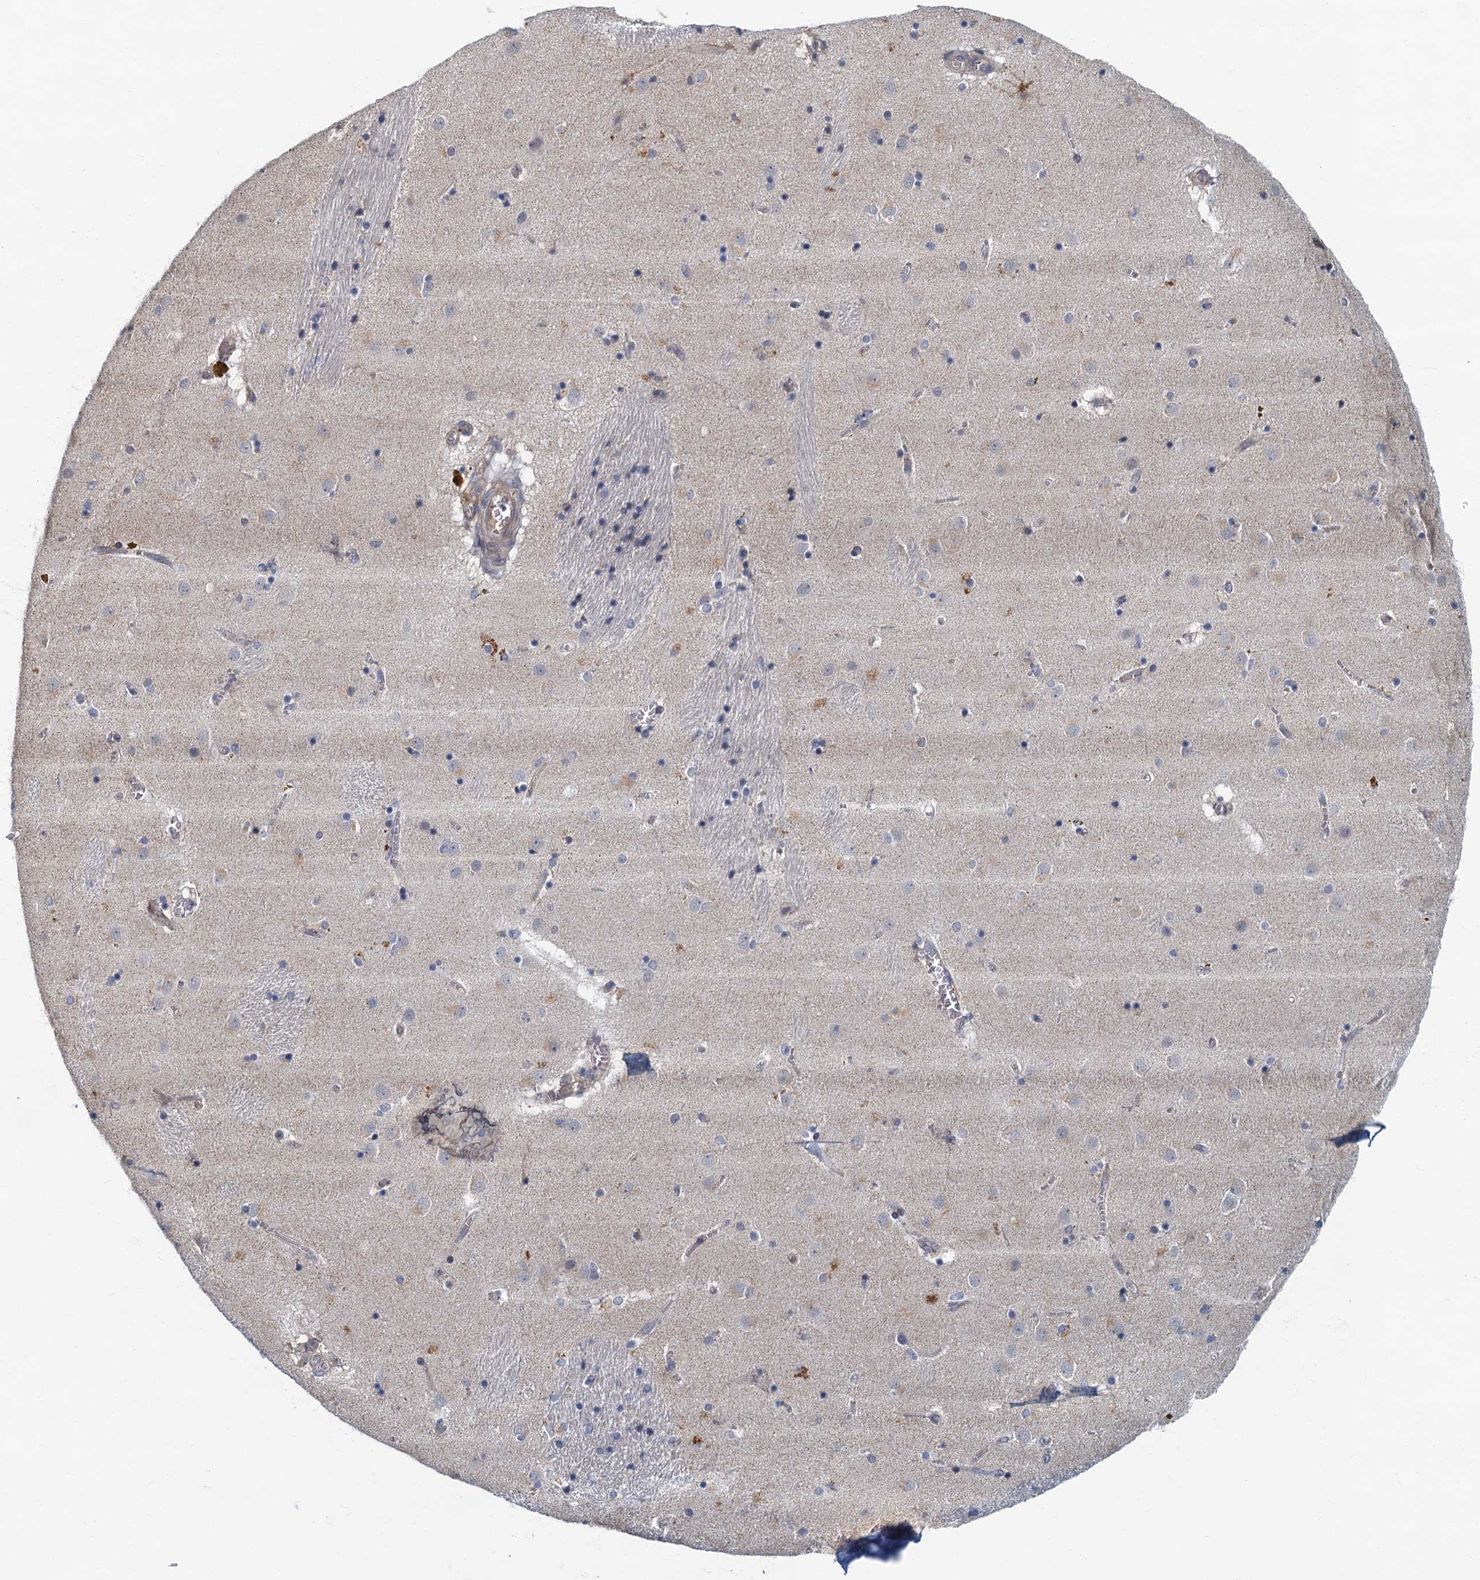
{"staining": {"intensity": "negative", "quantity": "none", "location": "none"}, "tissue": "caudate", "cell_type": "Glial cells", "image_type": "normal", "snomed": [{"axis": "morphology", "description": "Normal tissue, NOS"}, {"axis": "topography", "description": "Lateral ventricle wall"}], "caption": "Glial cells are negative for protein expression in normal human caudate.", "gene": "CKAP2L", "patient": {"sex": "male", "age": 70}}